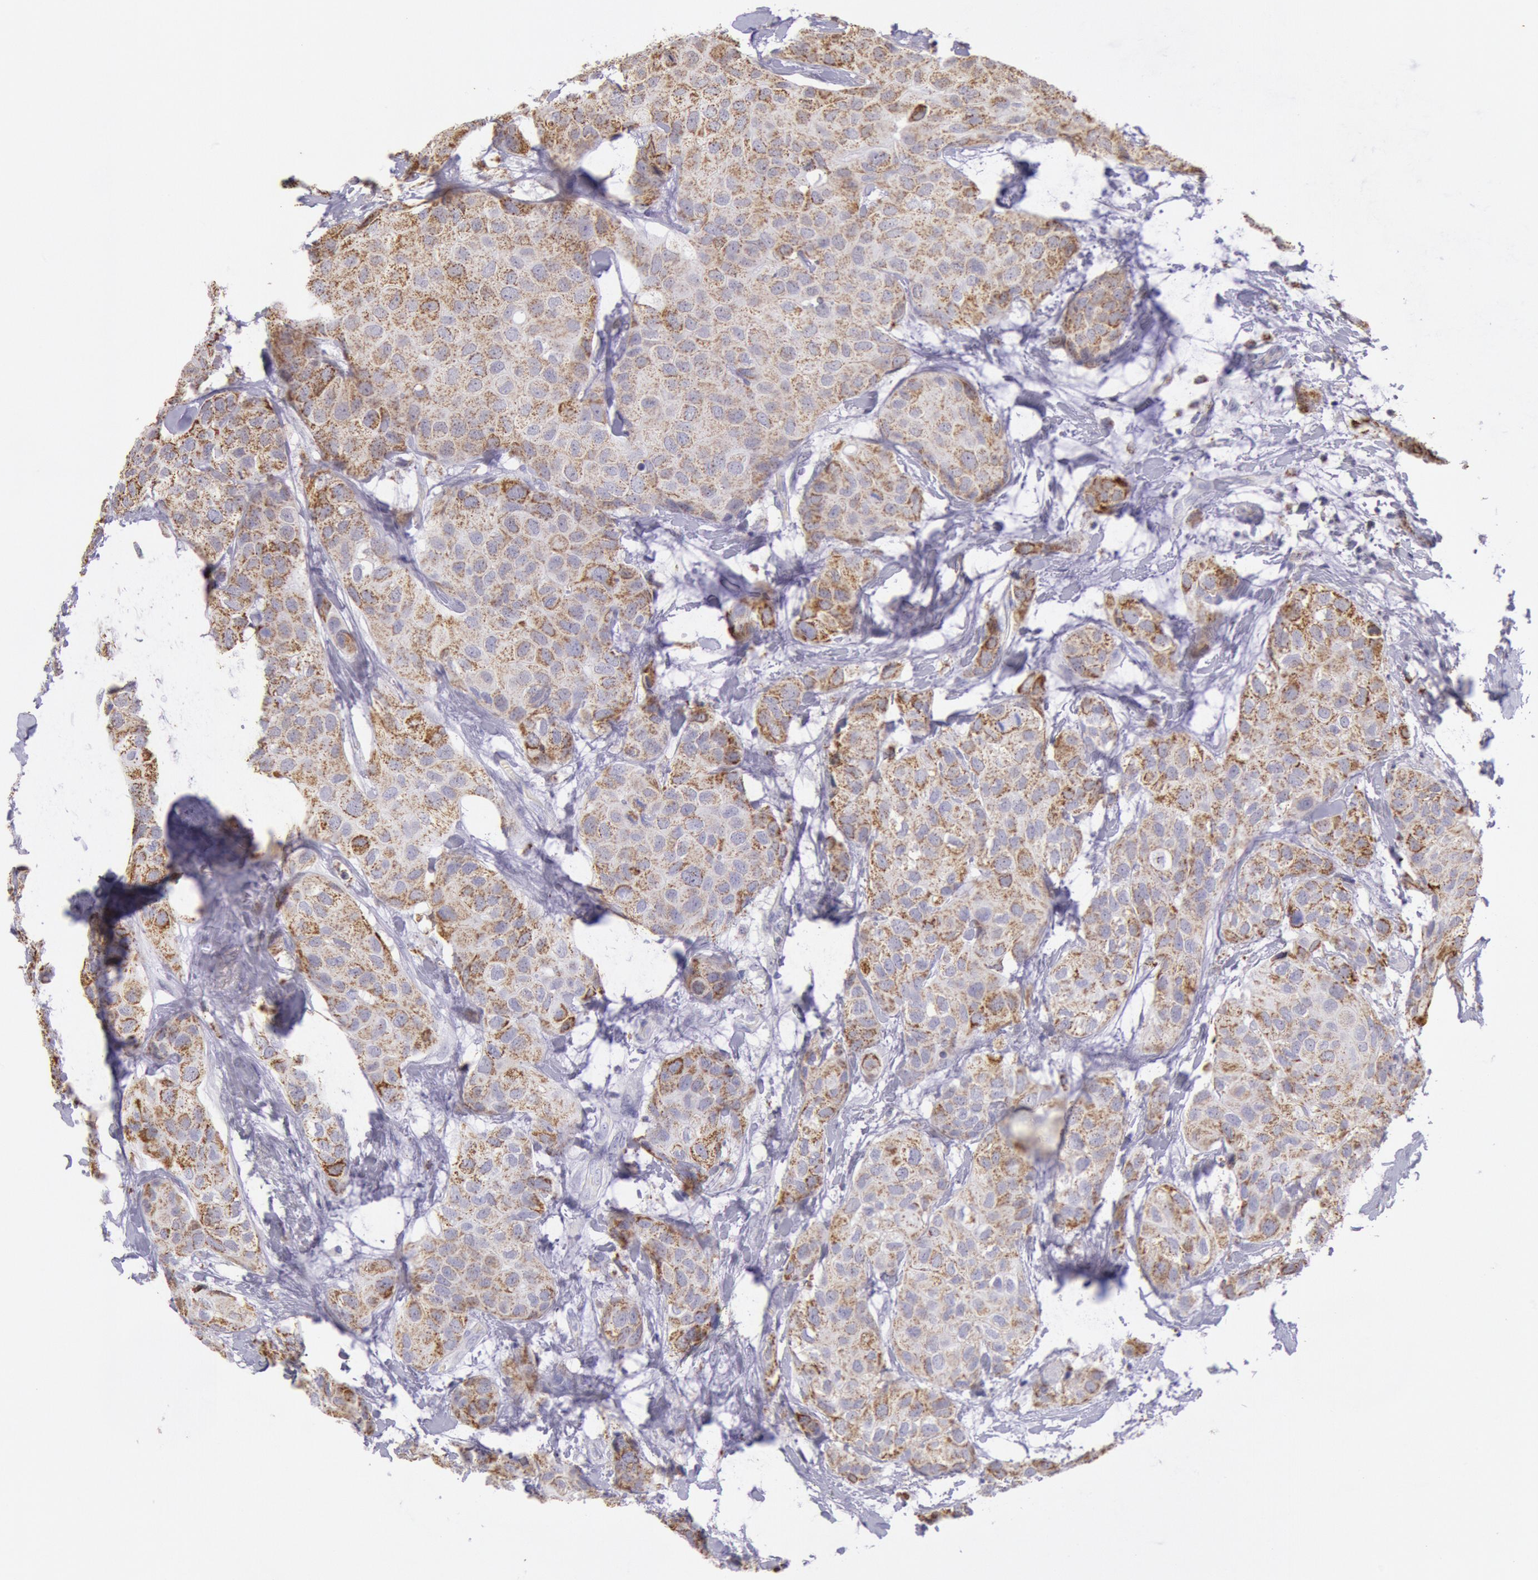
{"staining": {"intensity": "weak", "quantity": ">75%", "location": "cytoplasmic/membranous"}, "tissue": "breast cancer", "cell_type": "Tumor cells", "image_type": "cancer", "snomed": [{"axis": "morphology", "description": "Duct carcinoma"}, {"axis": "topography", "description": "Breast"}], "caption": "Immunohistochemical staining of human infiltrating ductal carcinoma (breast) reveals low levels of weak cytoplasmic/membranous protein positivity in about >75% of tumor cells.", "gene": "FRMD6", "patient": {"sex": "female", "age": 68}}